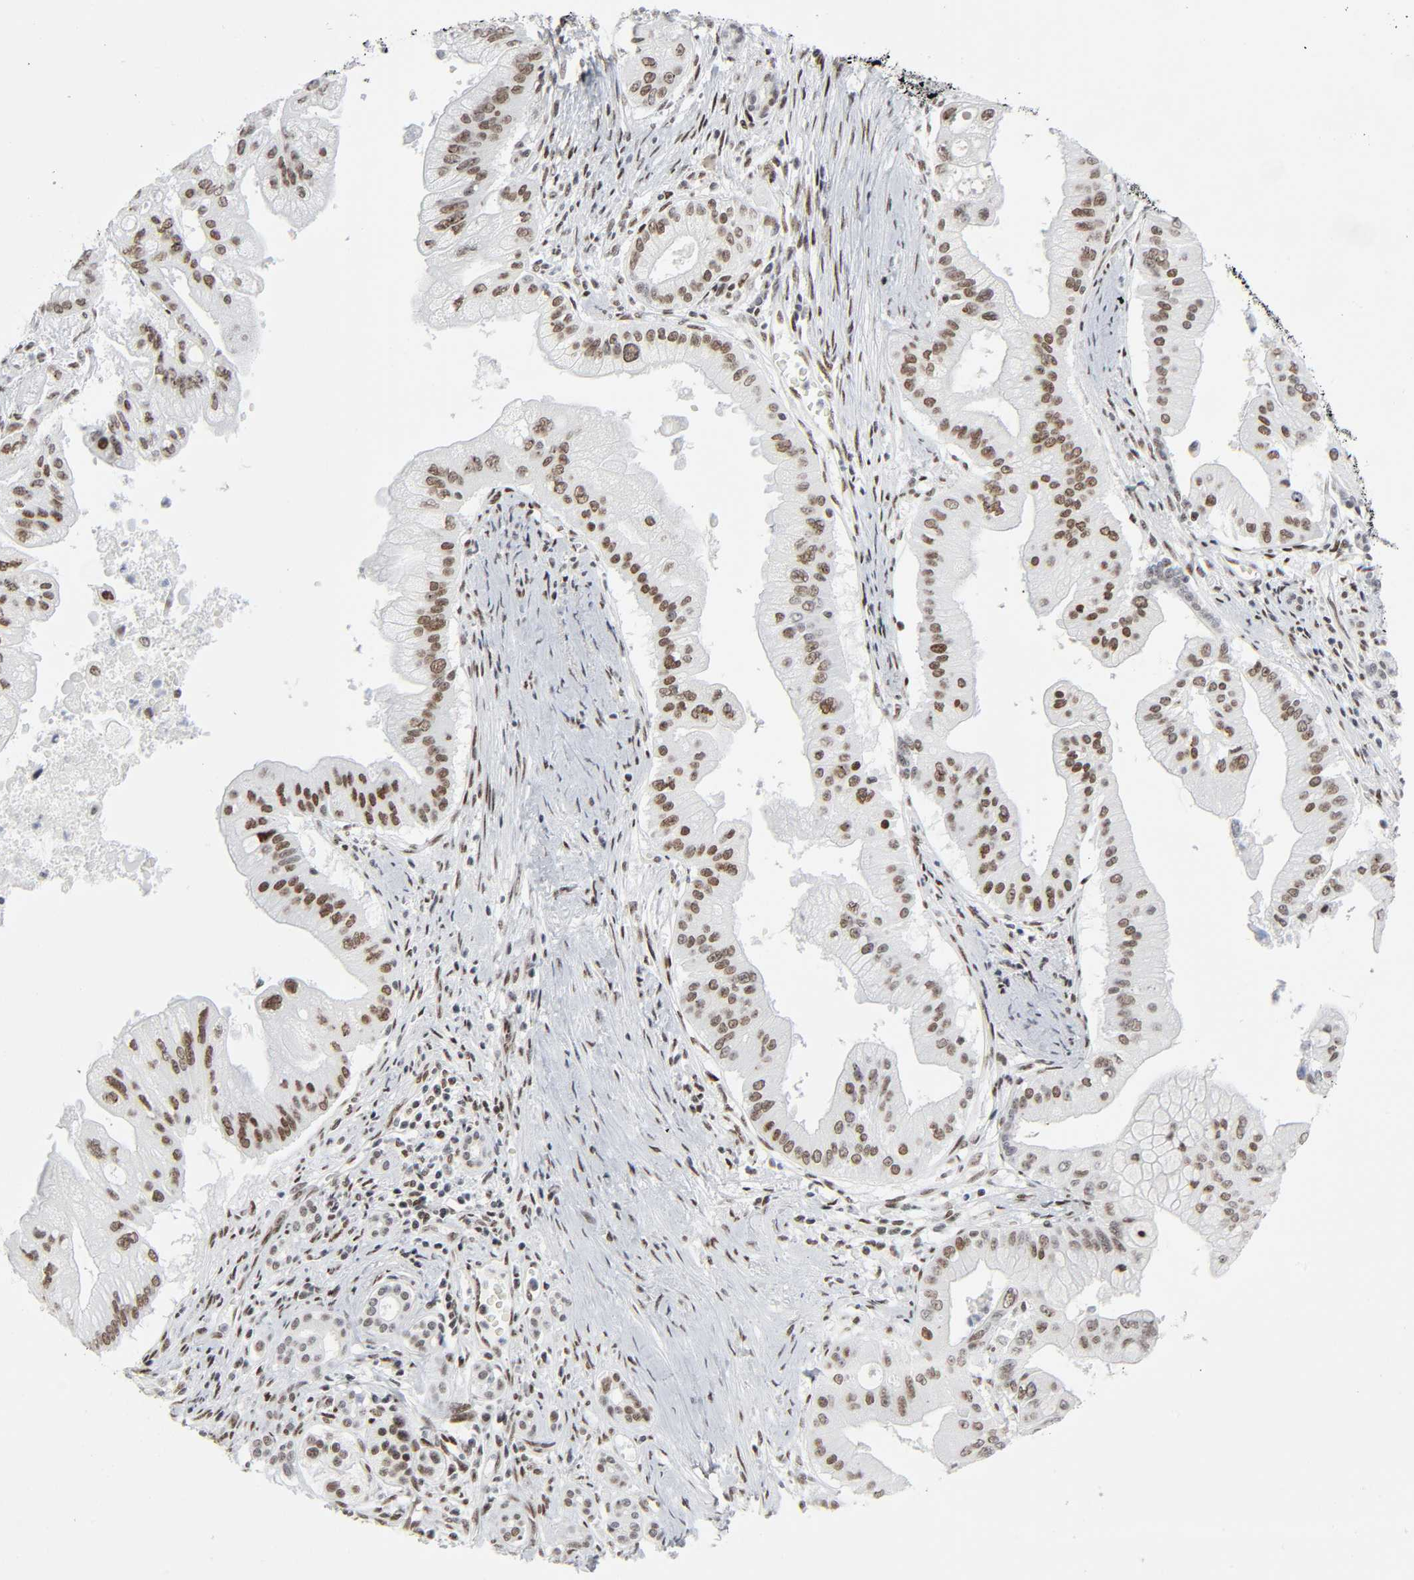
{"staining": {"intensity": "moderate", "quantity": ">75%", "location": "nuclear"}, "tissue": "pancreatic cancer", "cell_type": "Tumor cells", "image_type": "cancer", "snomed": [{"axis": "morphology", "description": "Adenocarcinoma, NOS"}, {"axis": "topography", "description": "Pancreas"}], "caption": "Moderate nuclear protein staining is appreciated in about >75% of tumor cells in pancreatic adenocarcinoma.", "gene": "HSF1", "patient": {"sex": "male", "age": 59}}